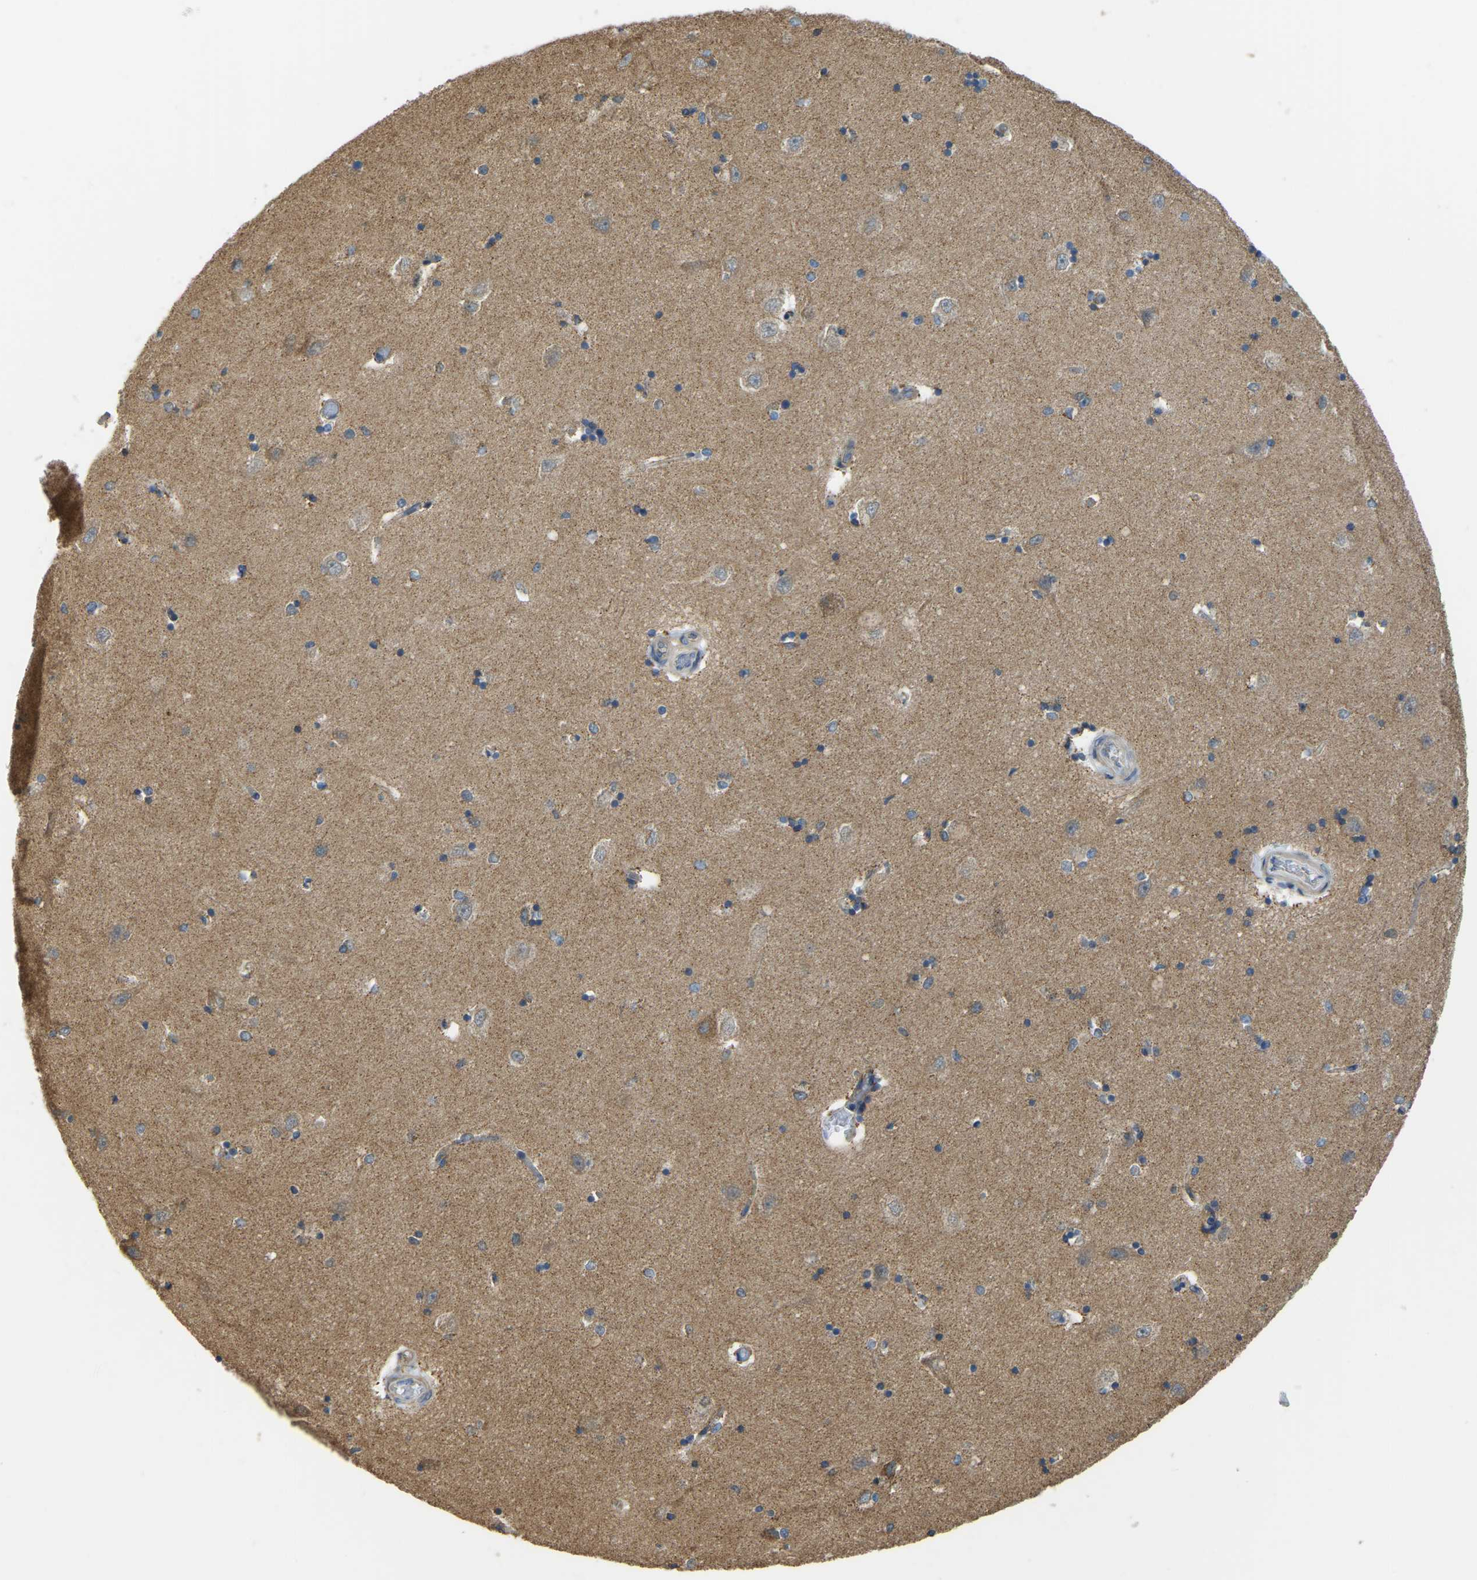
{"staining": {"intensity": "weak", "quantity": "25%-75%", "location": "cytoplasmic/membranous"}, "tissue": "hippocampus", "cell_type": "Glial cells", "image_type": "normal", "snomed": [{"axis": "morphology", "description": "Normal tissue, NOS"}, {"axis": "topography", "description": "Hippocampus"}], "caption": "A brown stain shows weak cytoplasmic/membranous expression of a protein in glial cells of unremarkable hippocampus. (brown staining indicates protein expression, while blue staining denotes nuclei).", "gene": "PSMD7", "patient": {"sex": "male", "age": 45}}